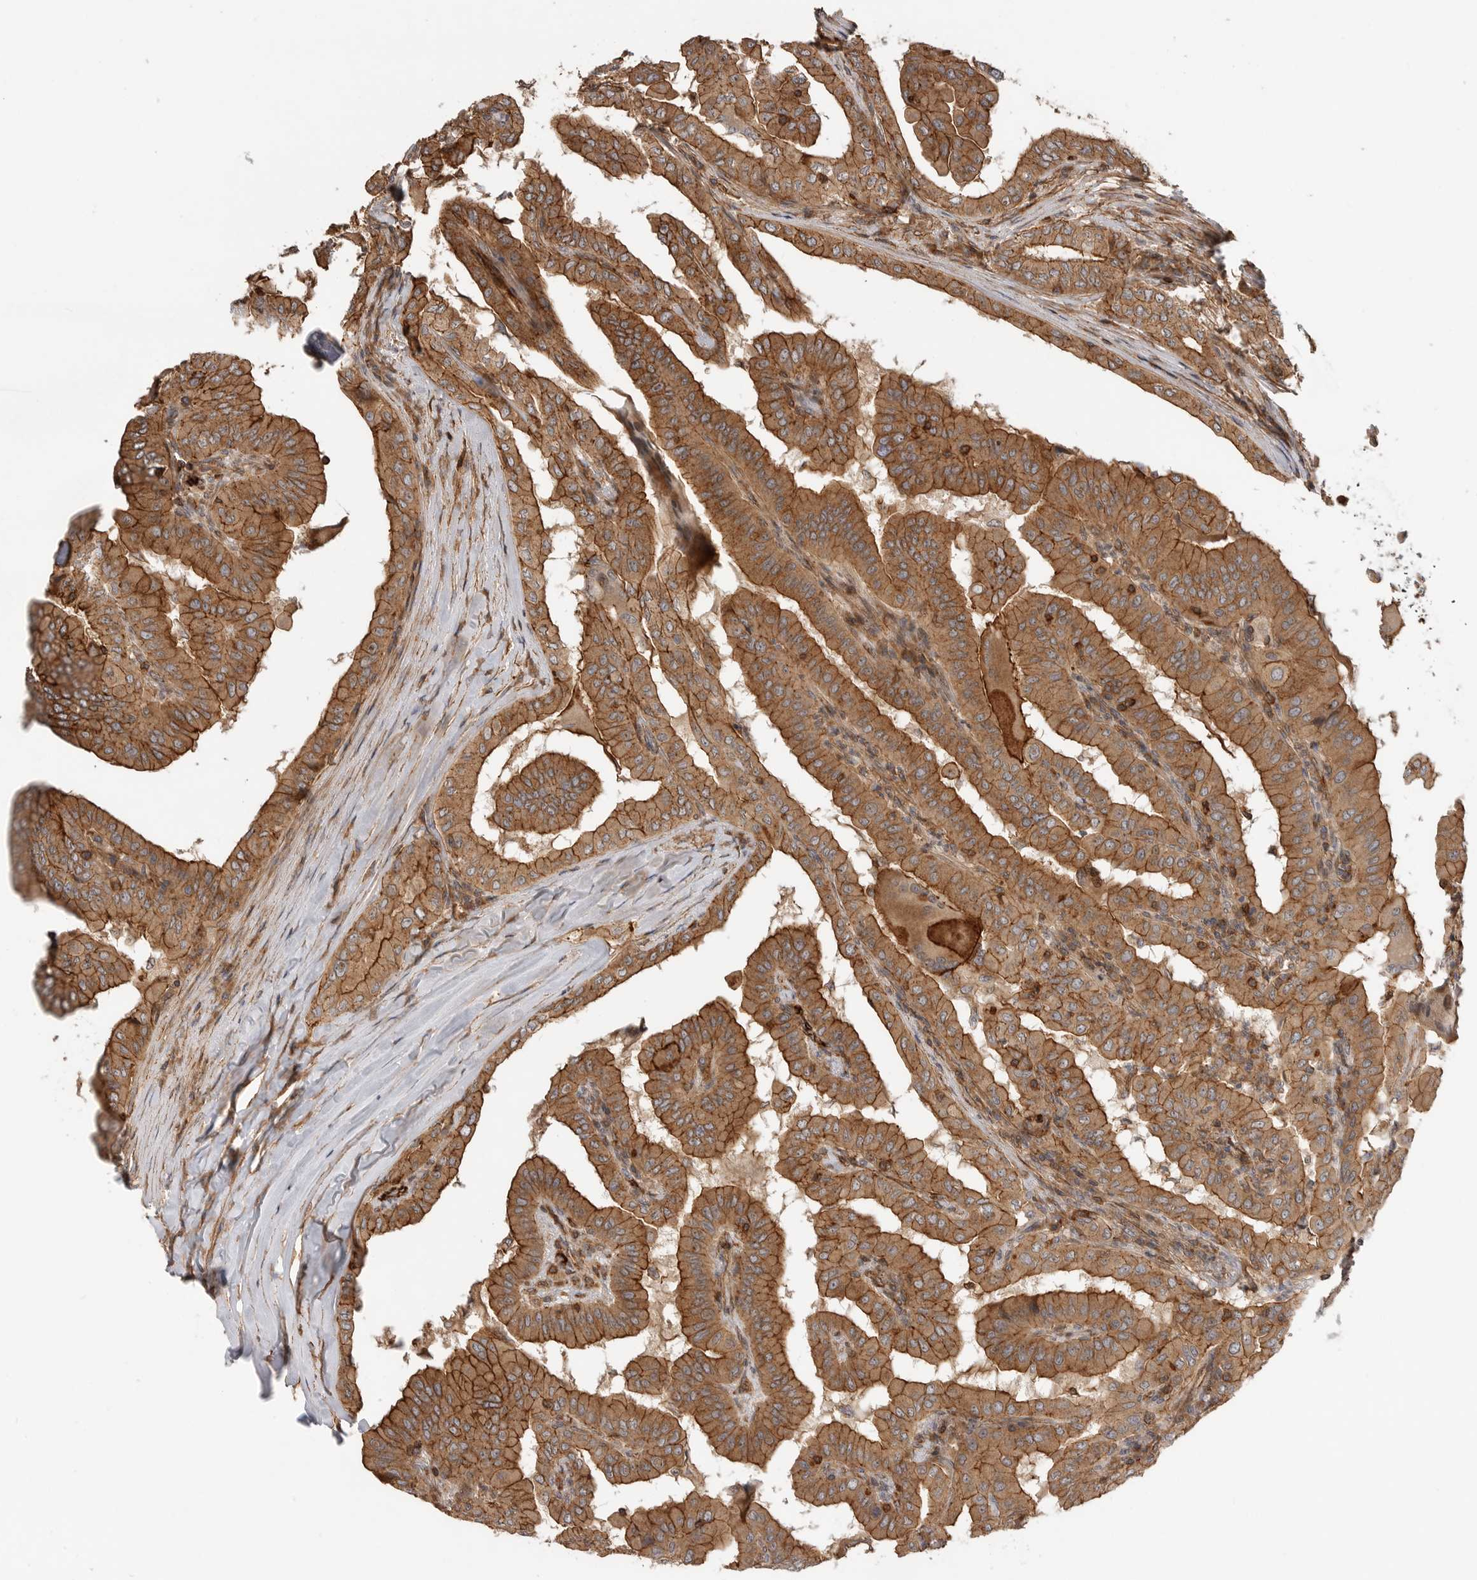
{"staining": {"intensity": "strong", "quantity": ">75%", "location": "cytoplasmic/membranous"}, "tissue": "thyroid cancer", "cell_type": "Tumor cells", "image_type": "cancer", "snomed": [{"axis": "morphology", "description": "Papillary adenocarcinoma, NOS"}, {"axis": "topography", "description": "Thyroid gland"}], "caption": "Papillary adenocarcinoma (thyroid) was stained to show a protein in brown. There is high levels of strong cytoplasmic/membranous expression in approximately >75% of tumor cells. The staining was performed using DAB (3,3'-diaminobenzidine) to visualize the protein expression in brown, while the nuclei were stained in blue with hematoxylin (Magnification: 20x).", "gene": "GPATCH2", "patient": {"sex": "male", "age": 33}}